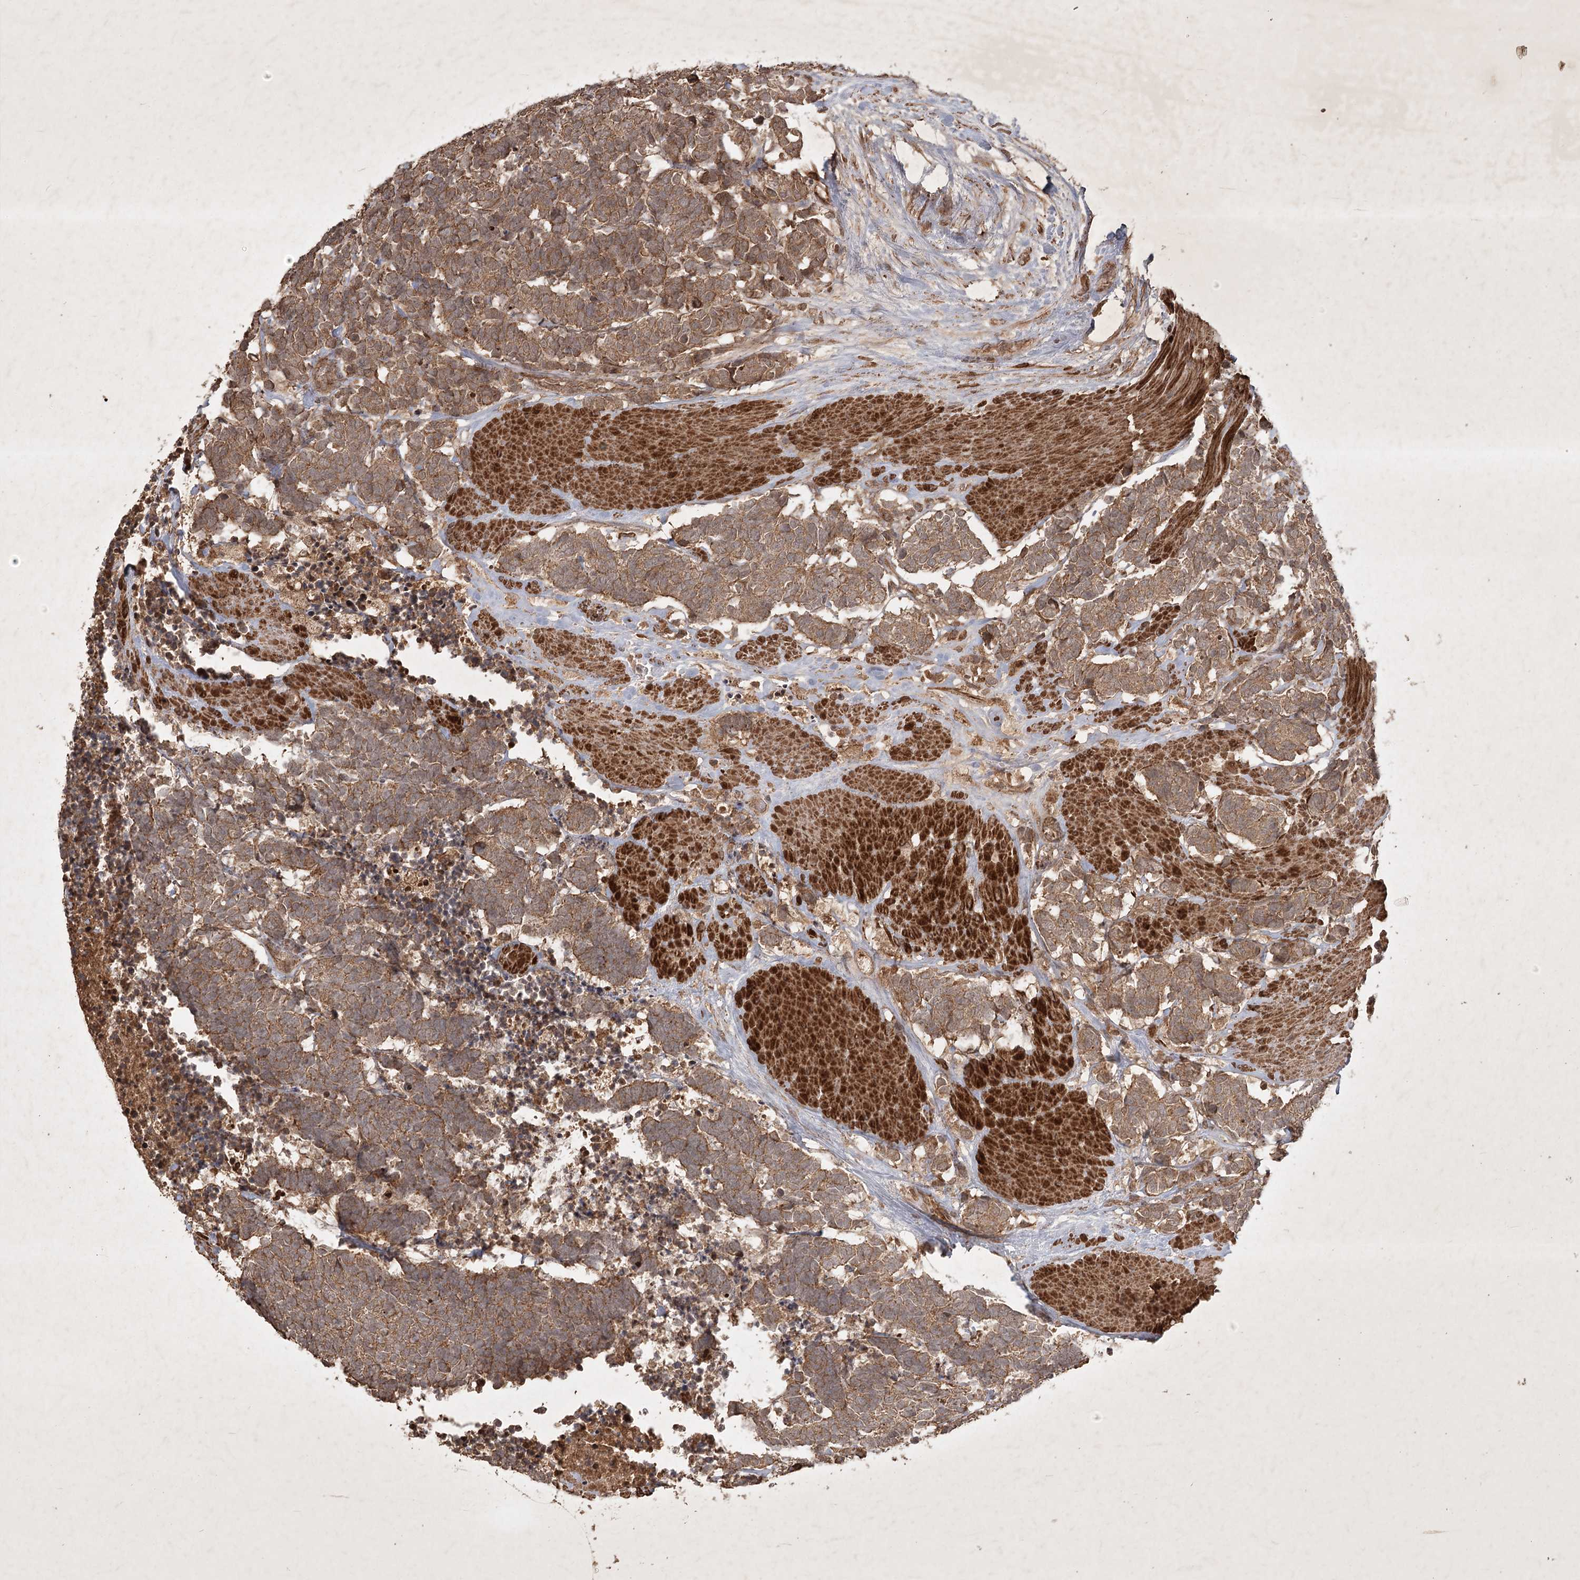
{"staining": {"intensity": "moderate", "quantity": ">75%", "location": "cytoplasmic/membranous"}, "tissue": "carcinoid", "cell_type": "Tumor cells", "image_type": "cancer", "snomed": [{"axis": "morphology", "description": "Carcinoma, NOS"}, {"axis": "morphology", "description": "Carcinoid, malignant, NOS"}, {"axis": "topography", "description": "Urinary bladder"}], "caption": "Carcinoid was stained to show a protein in brown. There is medium levels of moderate cytoplasmic/membranous expression in about >75% of tumor cells. Using DAB (brown) and hematoxylin (blue) stains, captured at high magnification using brightfield microscopy.", "gene": "ARL13A", "patient": {"sex": "male", "age": 57}}